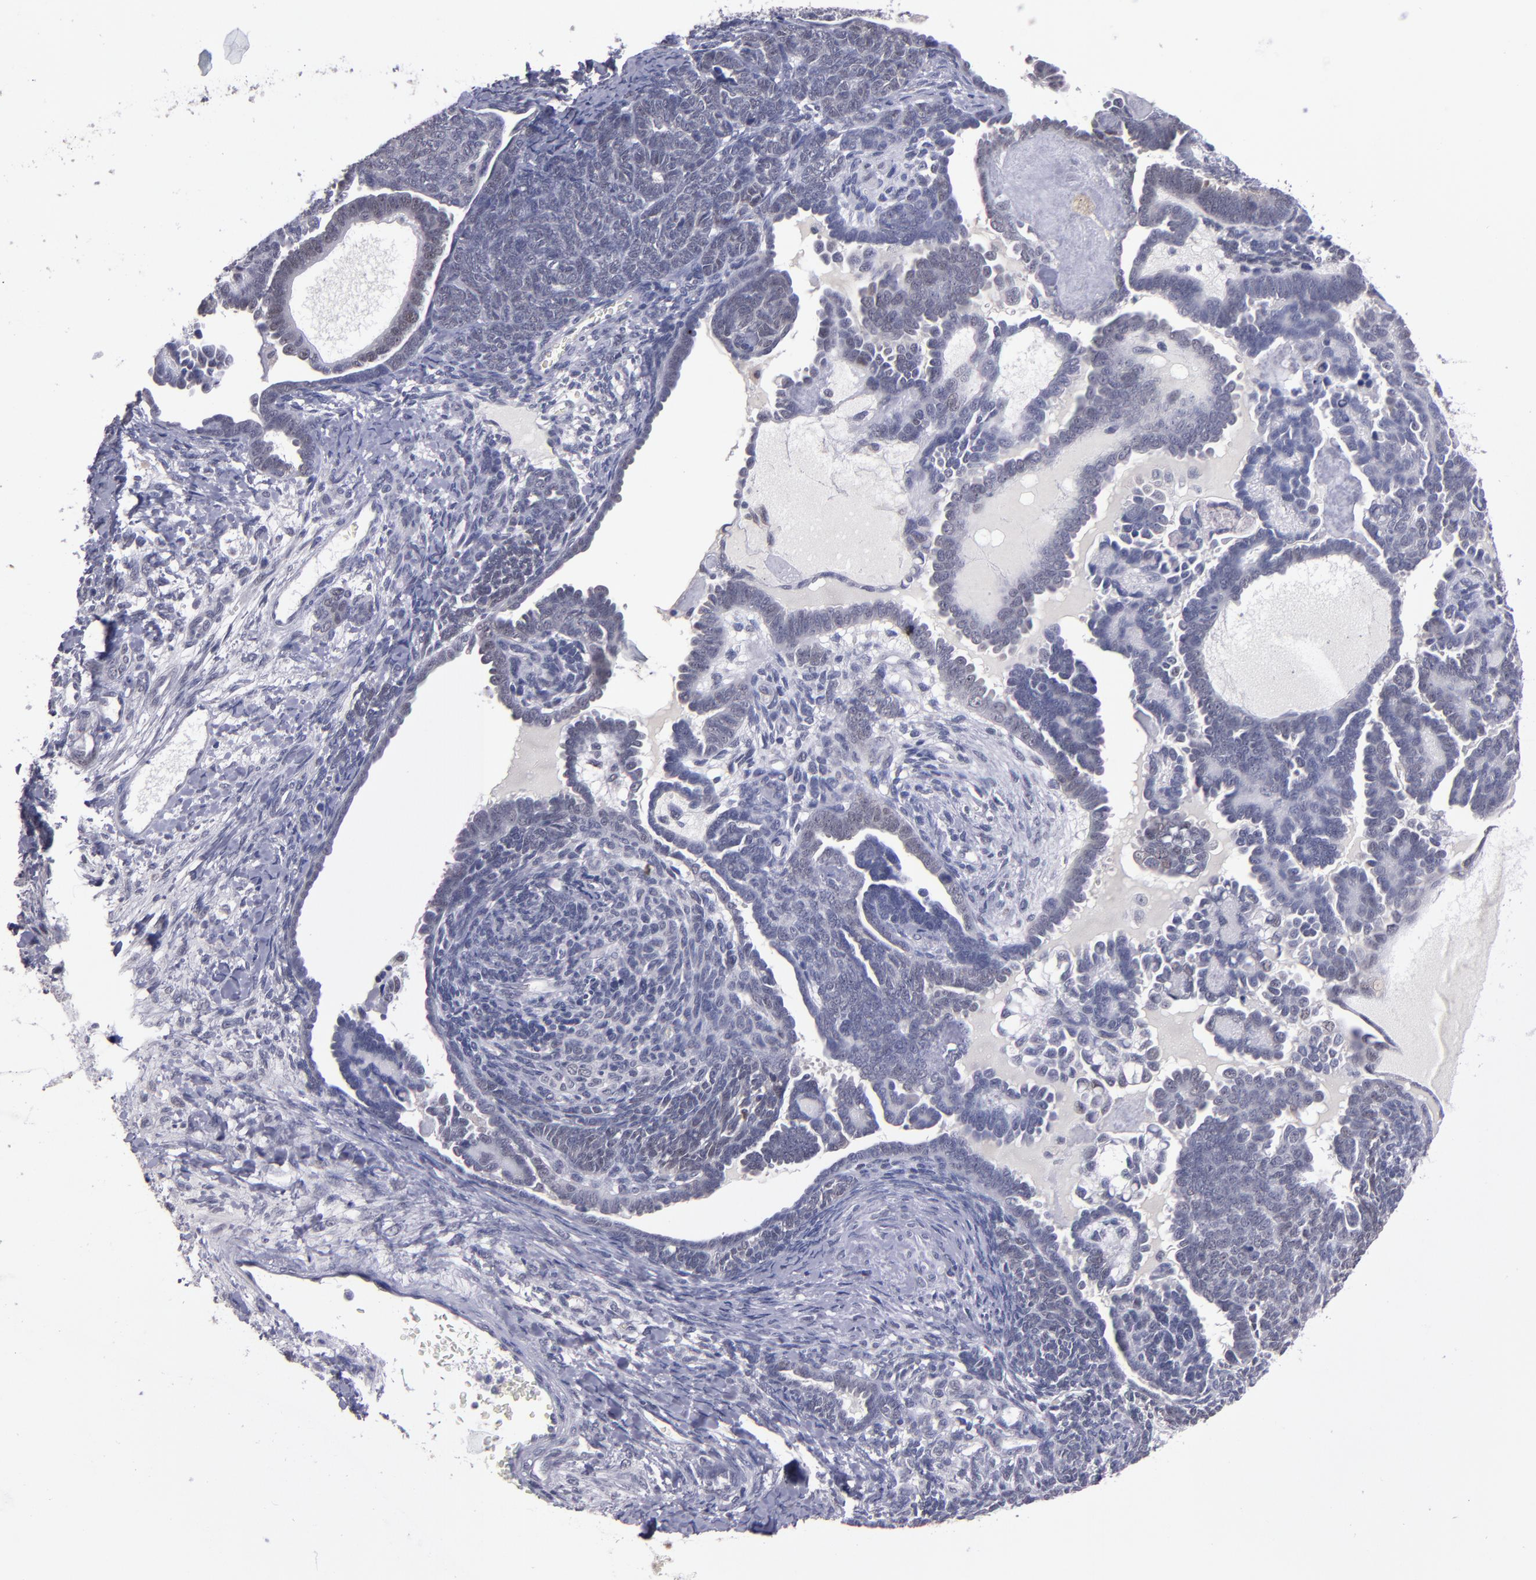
{"staining": {"intensity": "weak", "quantity": "<25%", "location": "nuclear"}, "tissue": "endometrial cancer", "cell_type": "Tumor cells", "image_type": "cancer", "snomed": [{"axis": "morphology", "description": "Neoplasm, malignant, NOS"}, {"axis": "topography", "description": "Endometrium"}], "caption": "High magnification brightfield microscopy of endometrial neoplasm (malignant) stained with DAB (brown) and counterstained with hematoxylin (blue): tumor cells show no significant expression.", "gene": "OTUB2", "patient": {"sex": "female", "age": 74}}